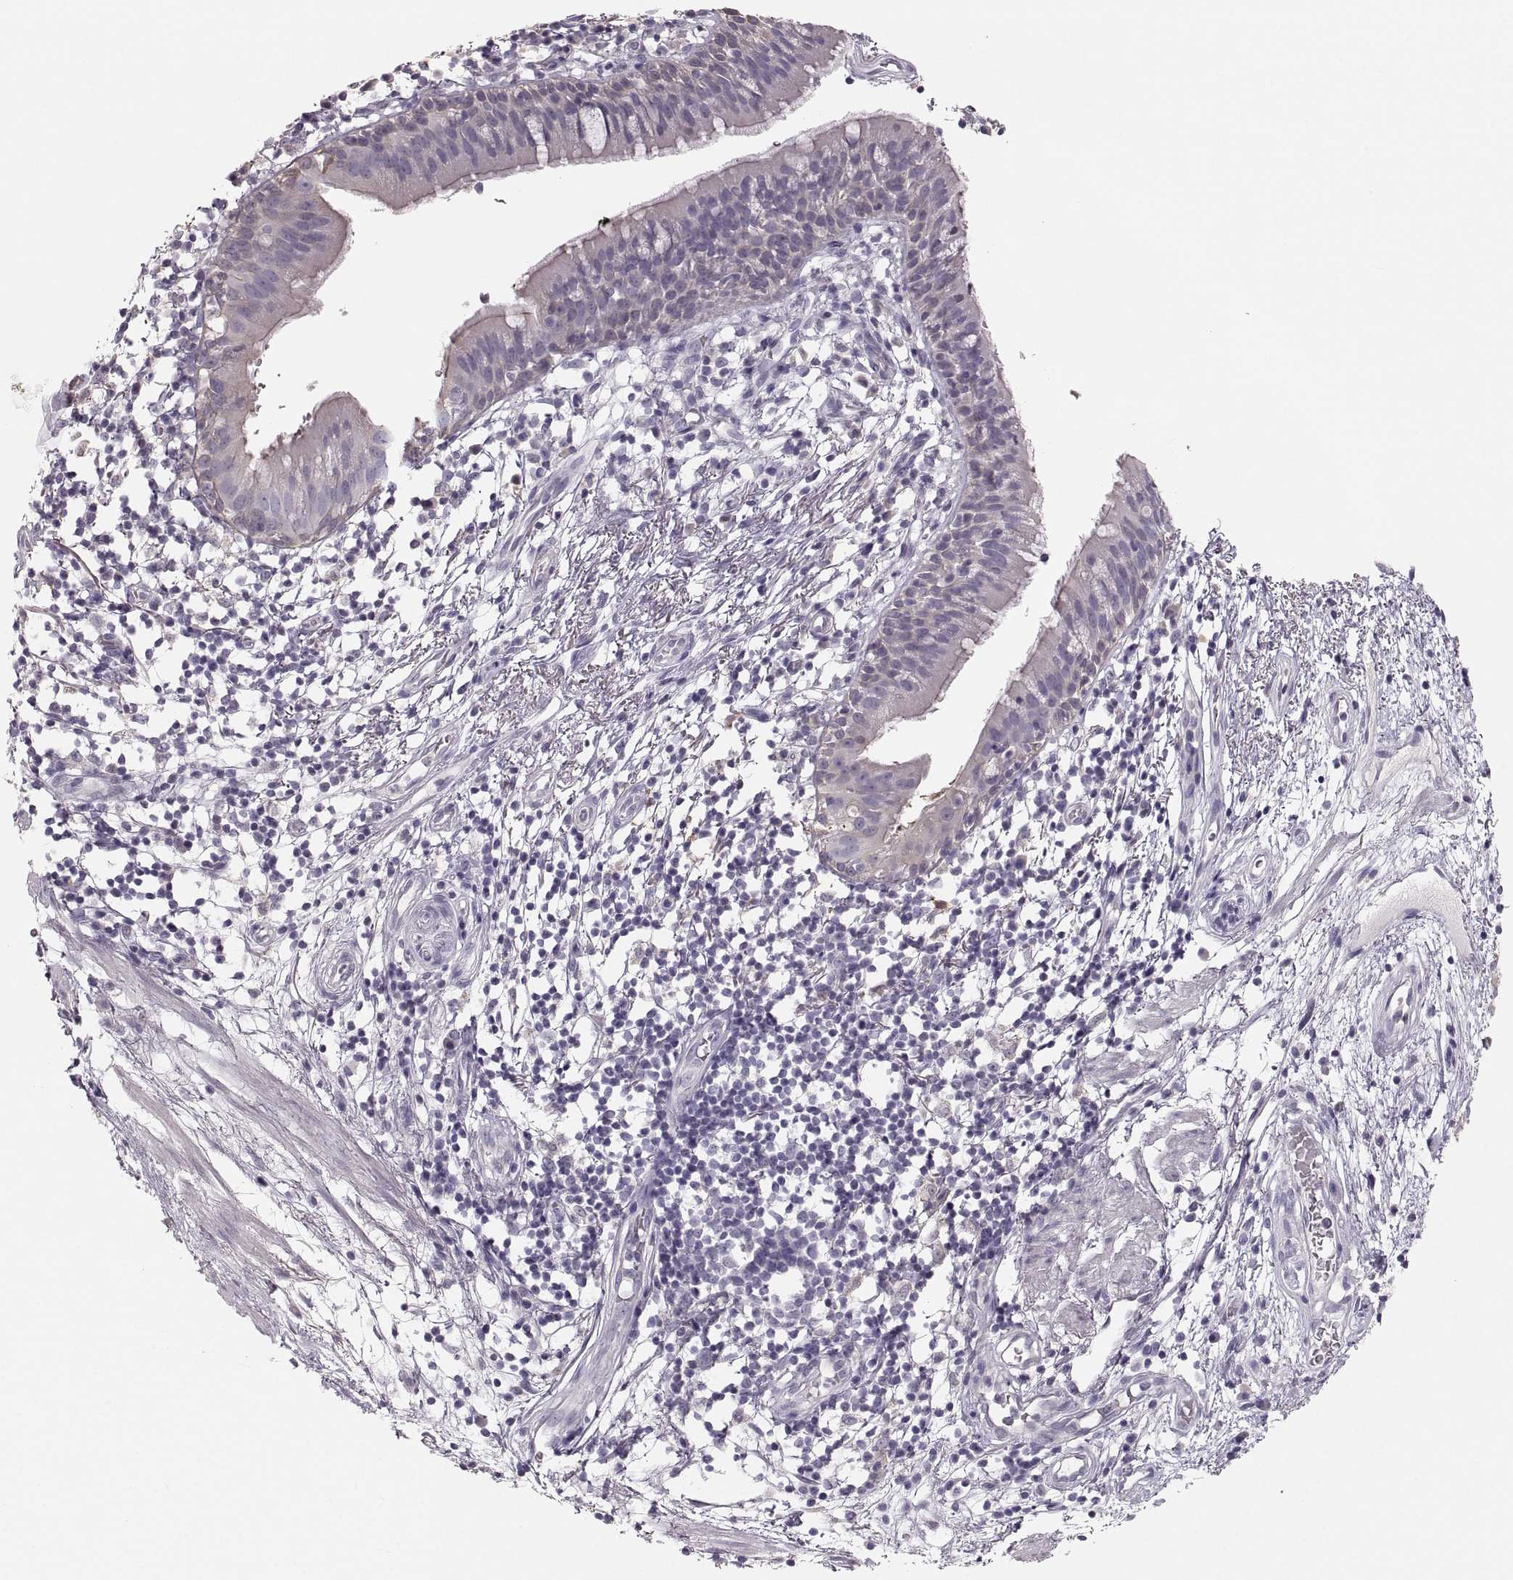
{"staining": {"intensity": "negative", "quantity": "none", "location": "none"}, "tissue": "bronchus", "cell_type": "Respiratory epithelial cells", "image_type": "normal", "snomed": [{"axis": "morphology", "description": "Normal tissue, NOS"}, {"axis": "topography", "description": "Cartilage tissue"}, {"axis": "topography", "description": "Bronchus"}], "caption": "Histopathology image shows no protein staining in respiratory epithelial cells of benign bronchus.", "gene": "RUNDC3A", "patient": {"sex": "male", "age": 58}}